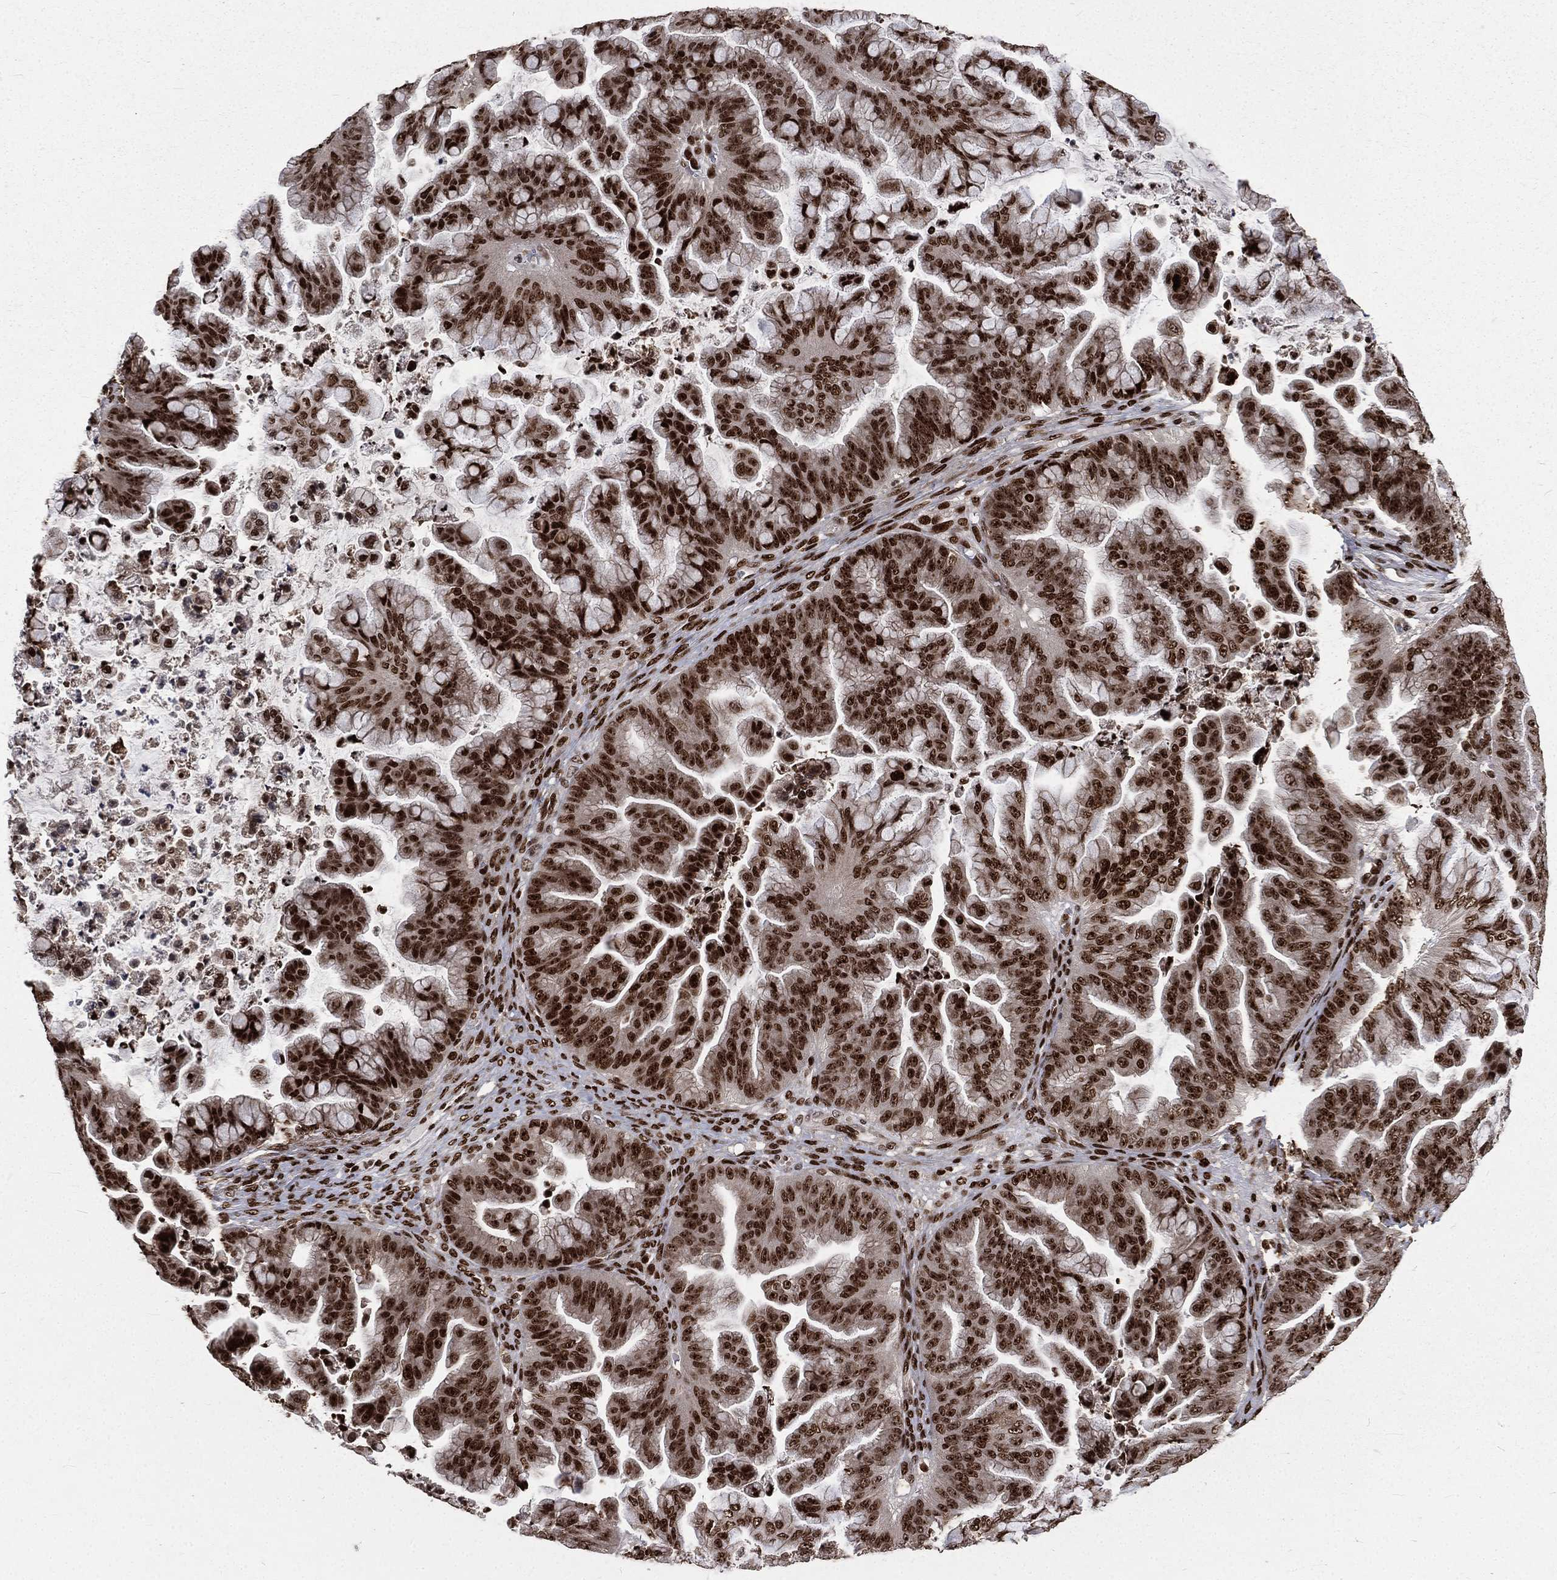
{"staining": {"intensity": "strong", "quantity": ">75%", "location": "nuclear"}, "tissue": "ovarian cancer", "cell_type": "Tumor cells", "image_type": "cancer", "snomed": [{"axis": "morphology", "description": "Cystadenocarcinoma, mucinous, NOS"}, {"axis": "topography", "description": "Ovary"}], "caption": "High-magnification brightfield microscopy of ovarian mucinous cystadenocarcinoma stained with DAB (3,3'-diaminobenzidine) (brown) and counterstained with hematoxylin (blue). tumor cells exhibit strong nuclear positivity is identified in about>75% of cells.", "gene": "POLB", "patient": {"sex": "female", "age": 67}}